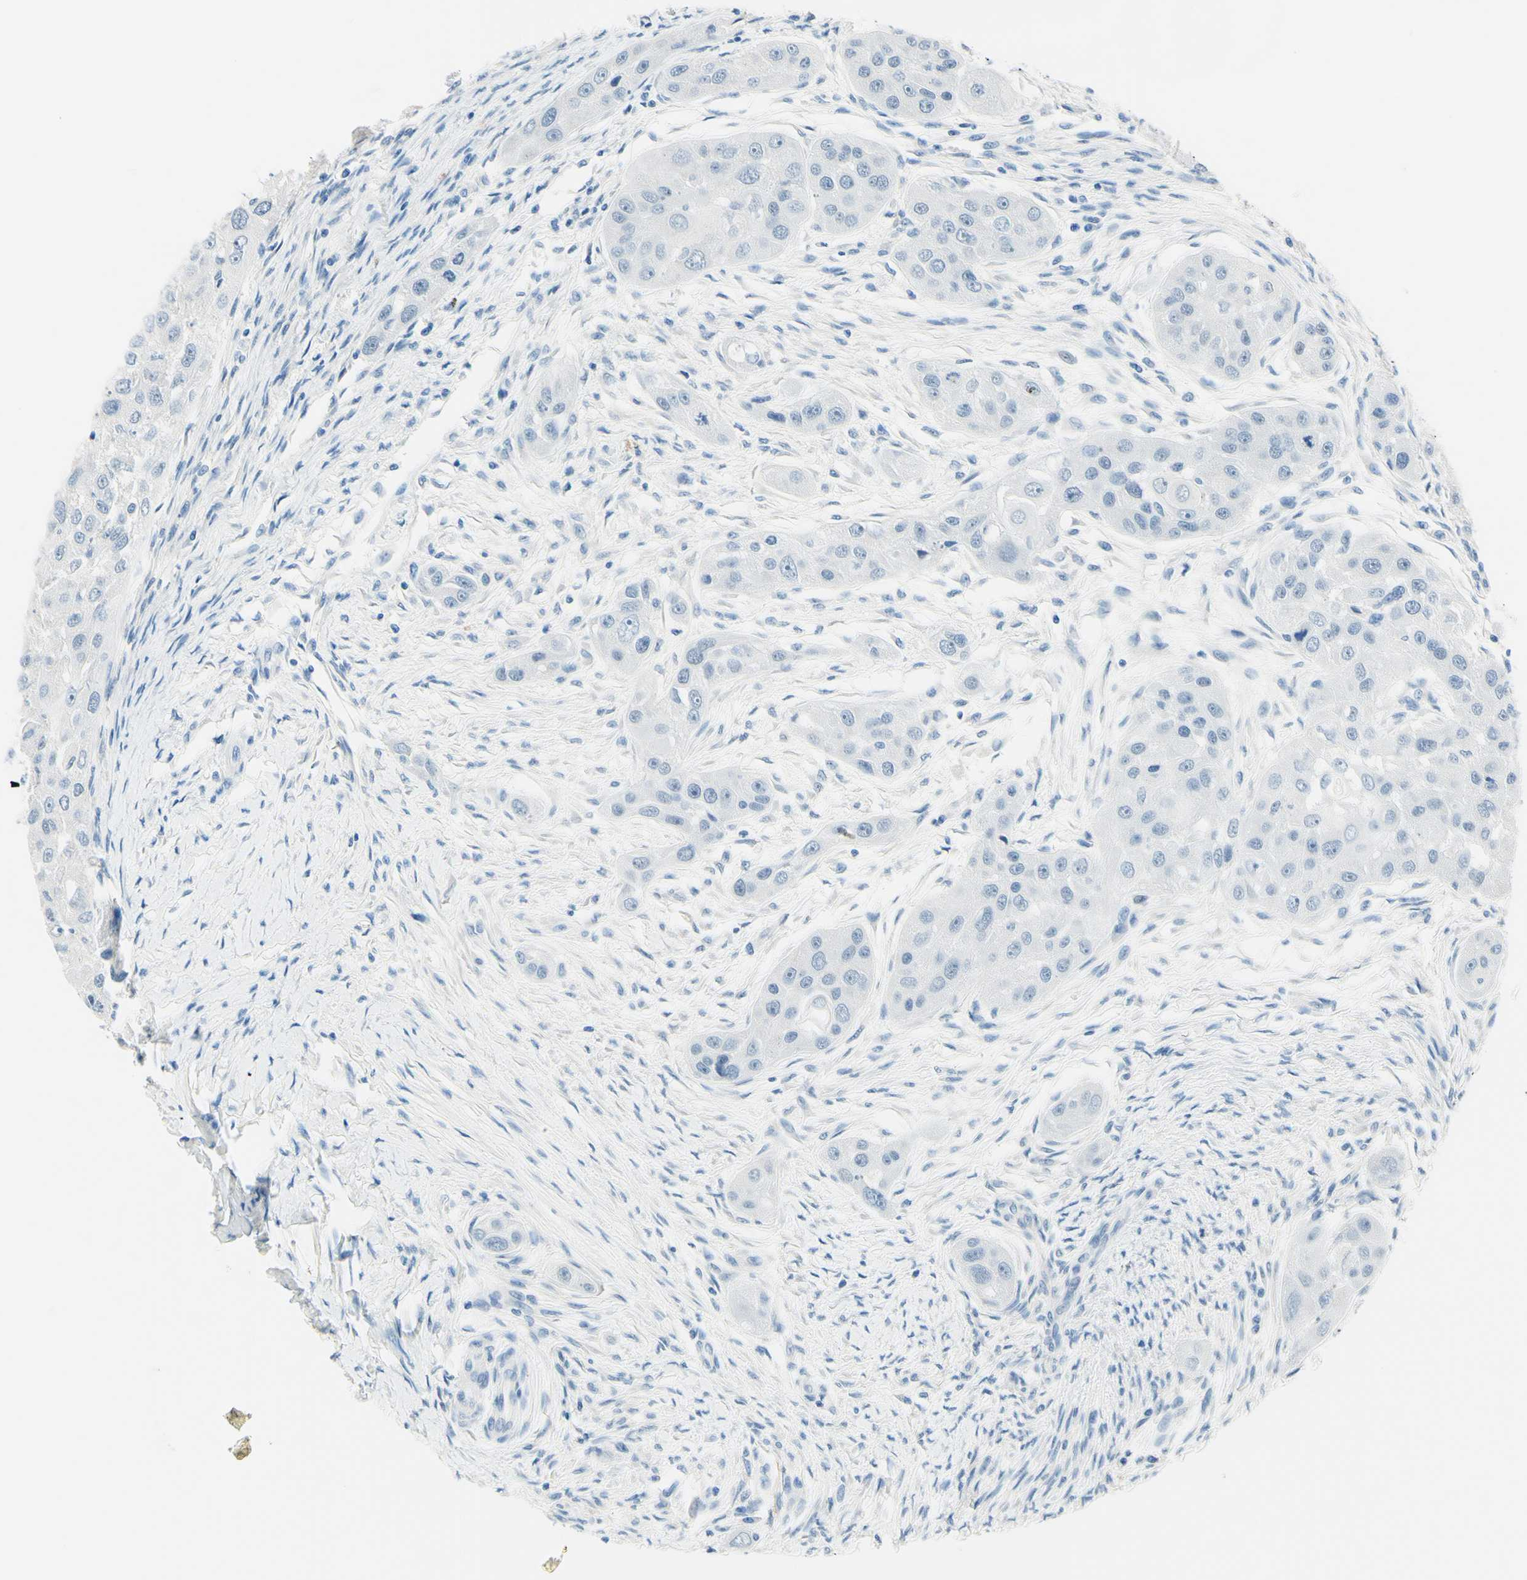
{"staining": {"intensity": "negative", "quantity": "none", "location": "none"}, "tissue": "head and neck cancer", "cell_type": "Tumor cells", "image_type": "cancer", "snomed": [{"axis": "morphology", "description": "Normal tissue, NOS"}, {"axis": "morphology", "description": "Squamous cell carcinoma, NOS"}, {"axis": "topography", "description": "Skeletal muscle"}, {"axis": "topography", "description": "Head-Neck"}], "caption": "Immunohistochemistry (IHC) image of human head and neck squamous cell carcinoma stained for a protein (brown), which shows no positivity in tumor cells.", "gene": "PASD1", "patient": {"sex": "male", "age": 51}}